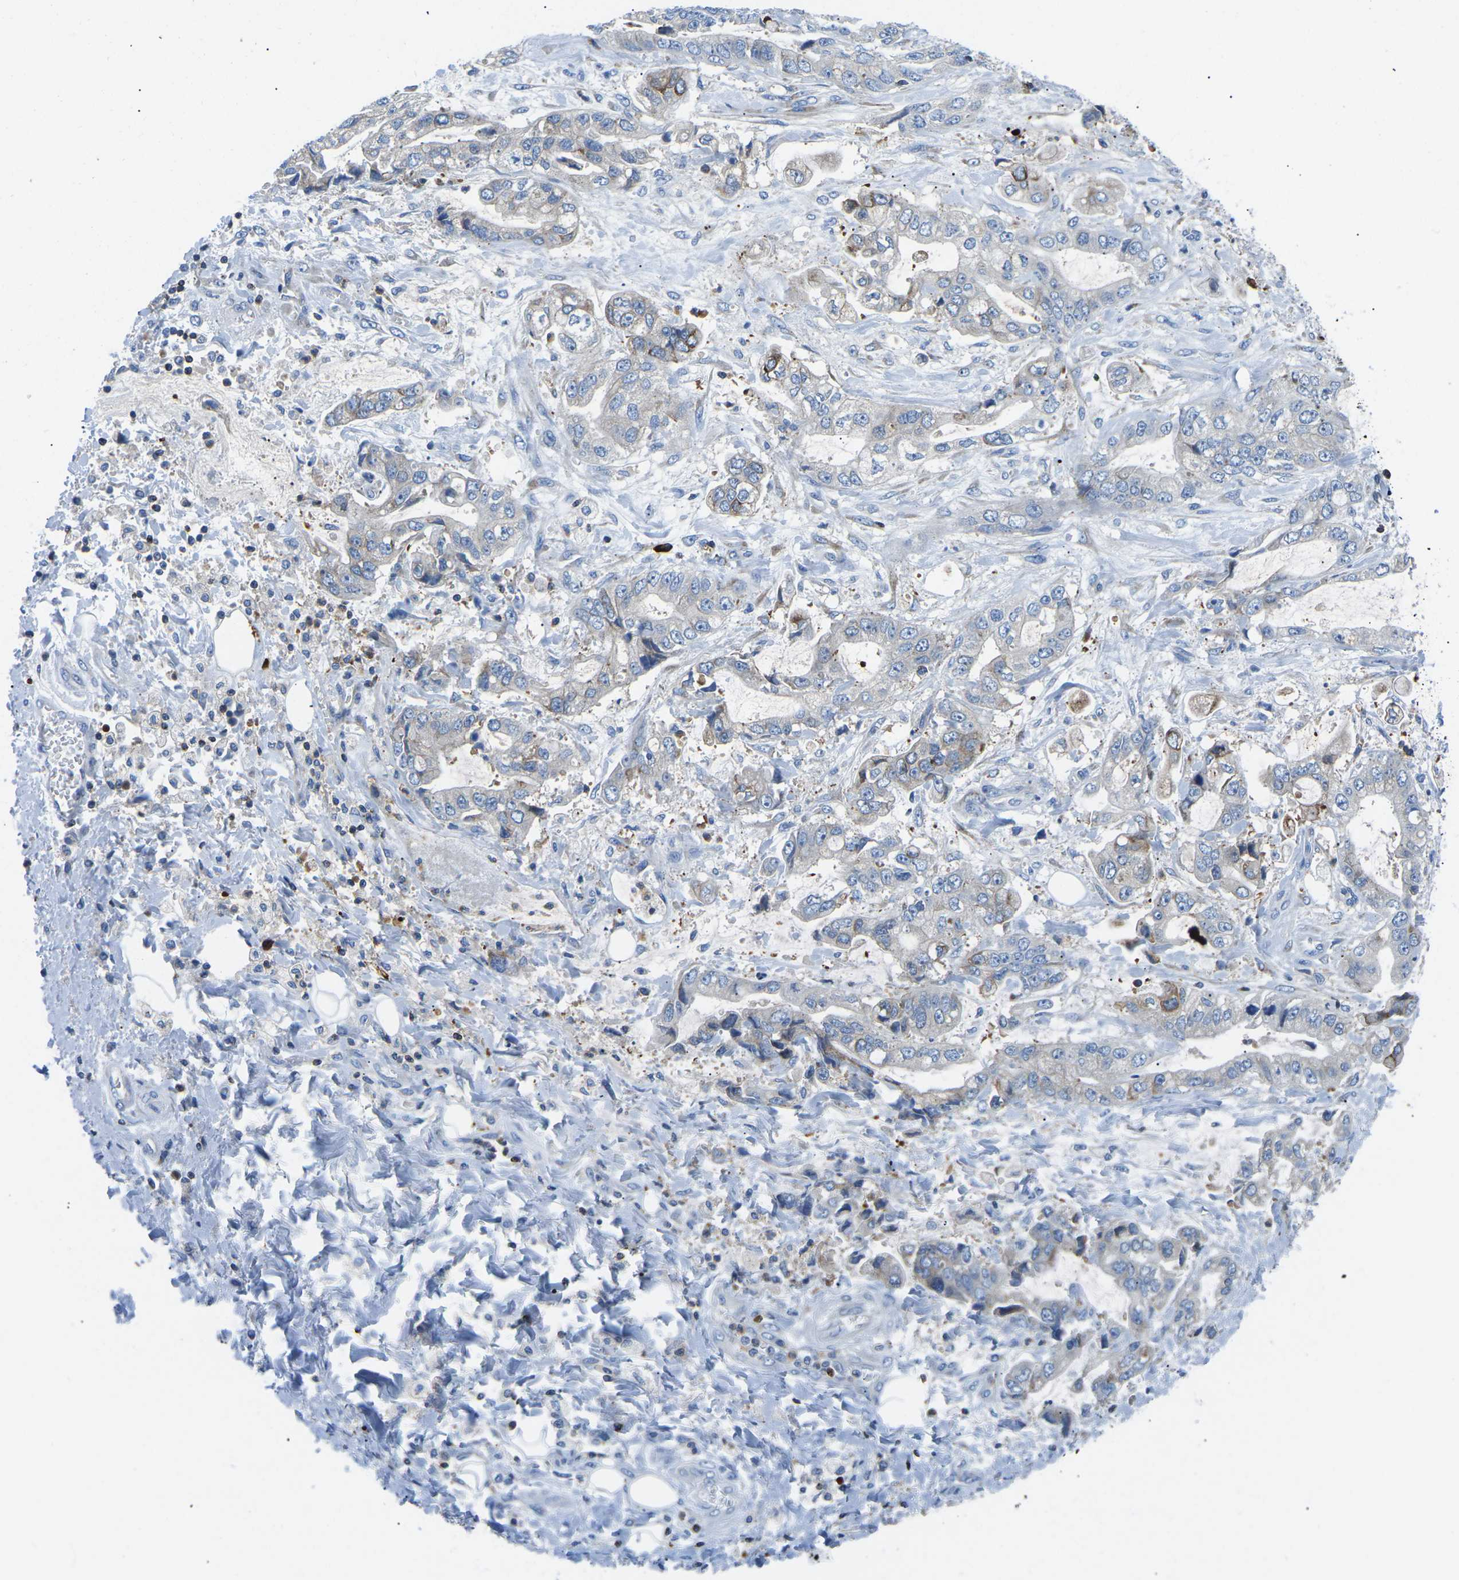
{"staining": {"intensity": "negative", "quantity": "none", "location": "none"}, "tissue": "stomach cancer", "cell_type": "Tumor cells", "image_type": "cancer", "snomed": [{"axis": "morphology", "description": "Normal tissue, NOS"}, {"axis": "morphology", "description": "Adenocarcinoma, NOS"}, {"axis": "topography", "description": "Stomach"}], "caption": "Tumor cells are negative for protein expression in human stomach cancer (adenocarcinoma).", "gene": "MC4R", "patient": {"sex": "male", "age": 62}}